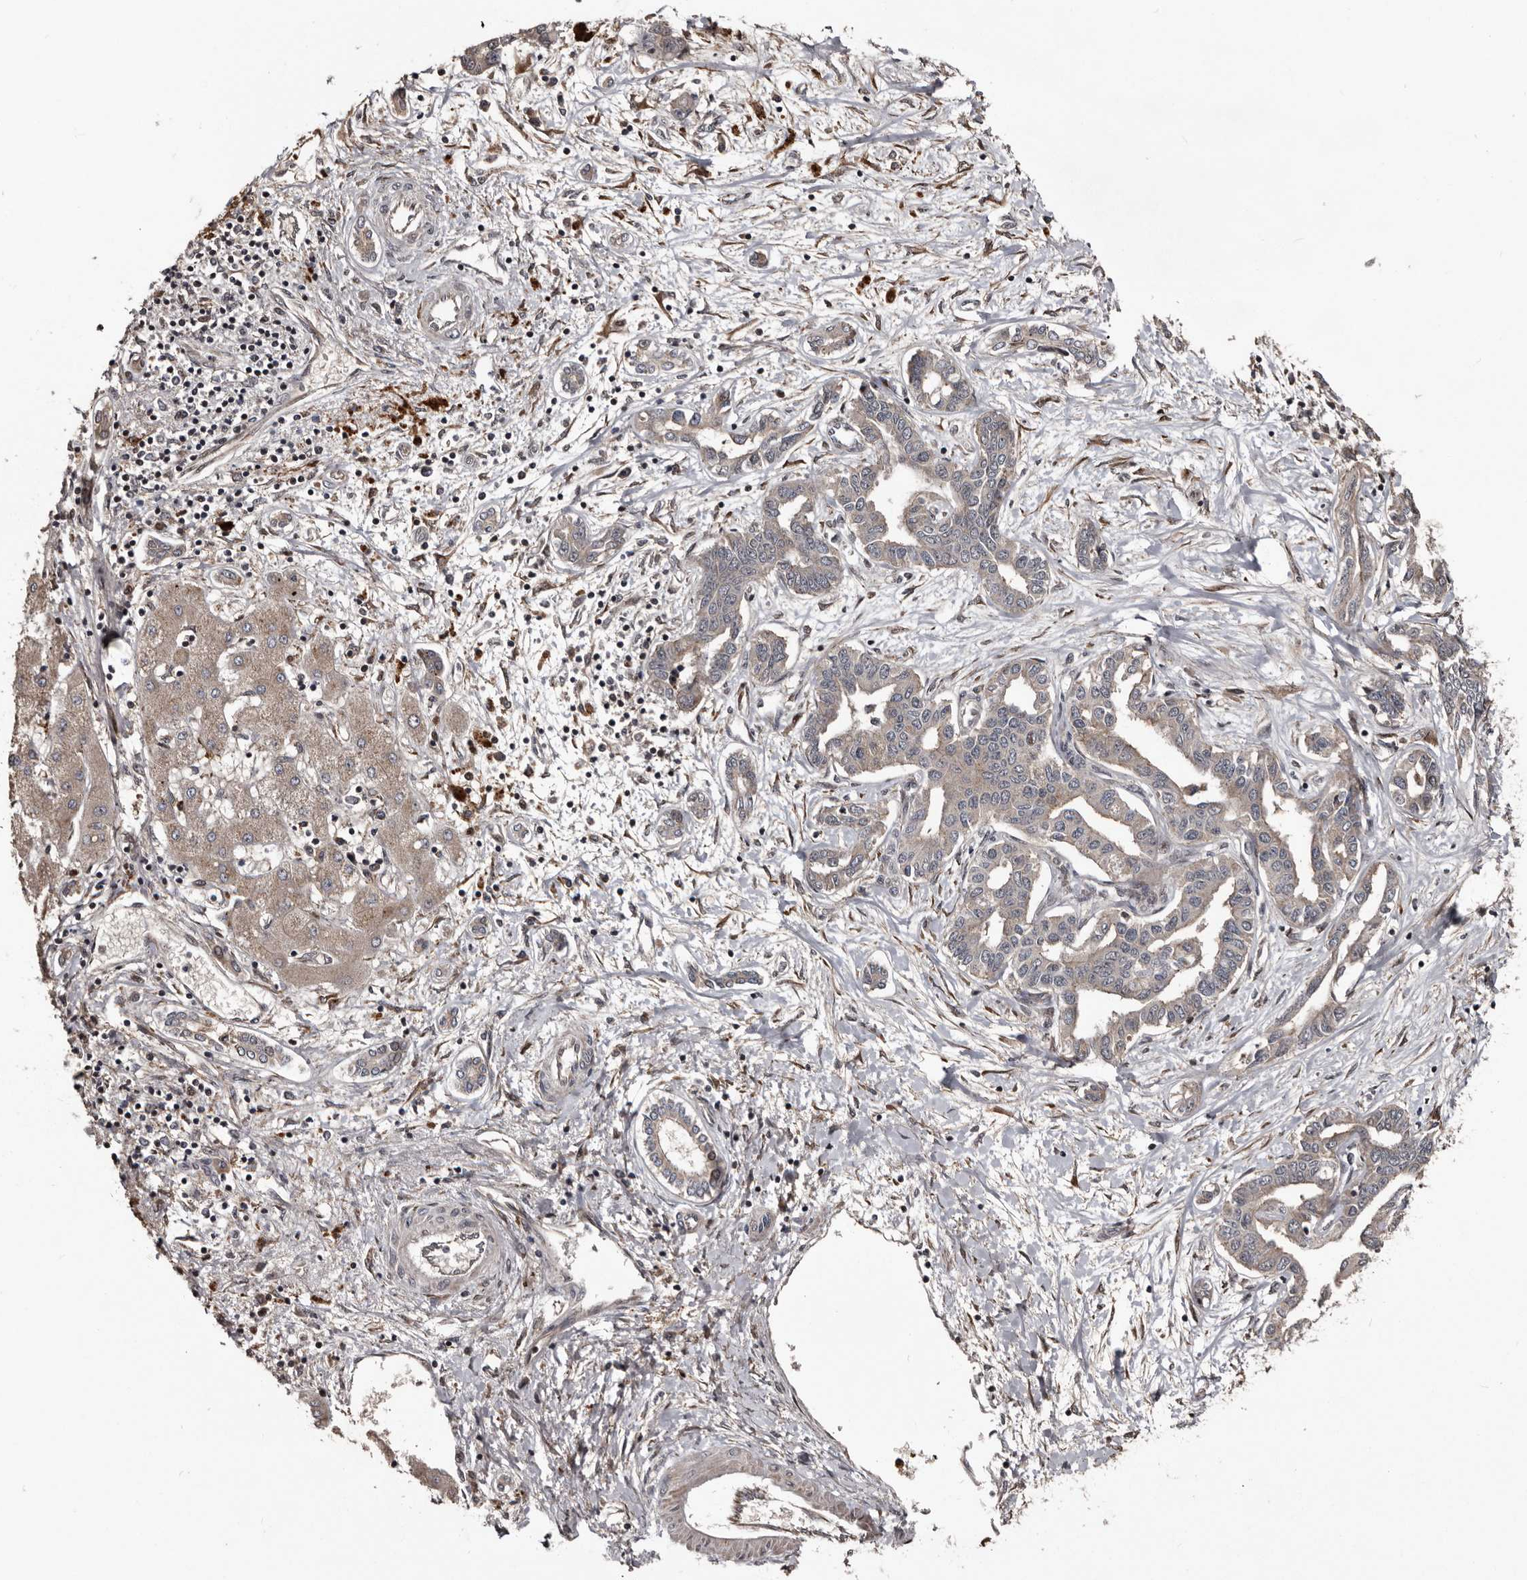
{"staining": {"intensity": "negative", "quantity": "none", "location": "none"}, "tissue": "liver cancer", "cell_type": "Tumor cells", "image_type": "cancer", "snomed": [{"axis": "morphology", "description": "Cholangiocarcinoma"}, {"axis": "topography", "description": "Liver"}], "caption": "An image of human liver cancer (cholangiocarcinoma) is negative for staining in tumor cells.", "gene": "SERTAD4", "patient": {"sex": "male", "age": 59}}